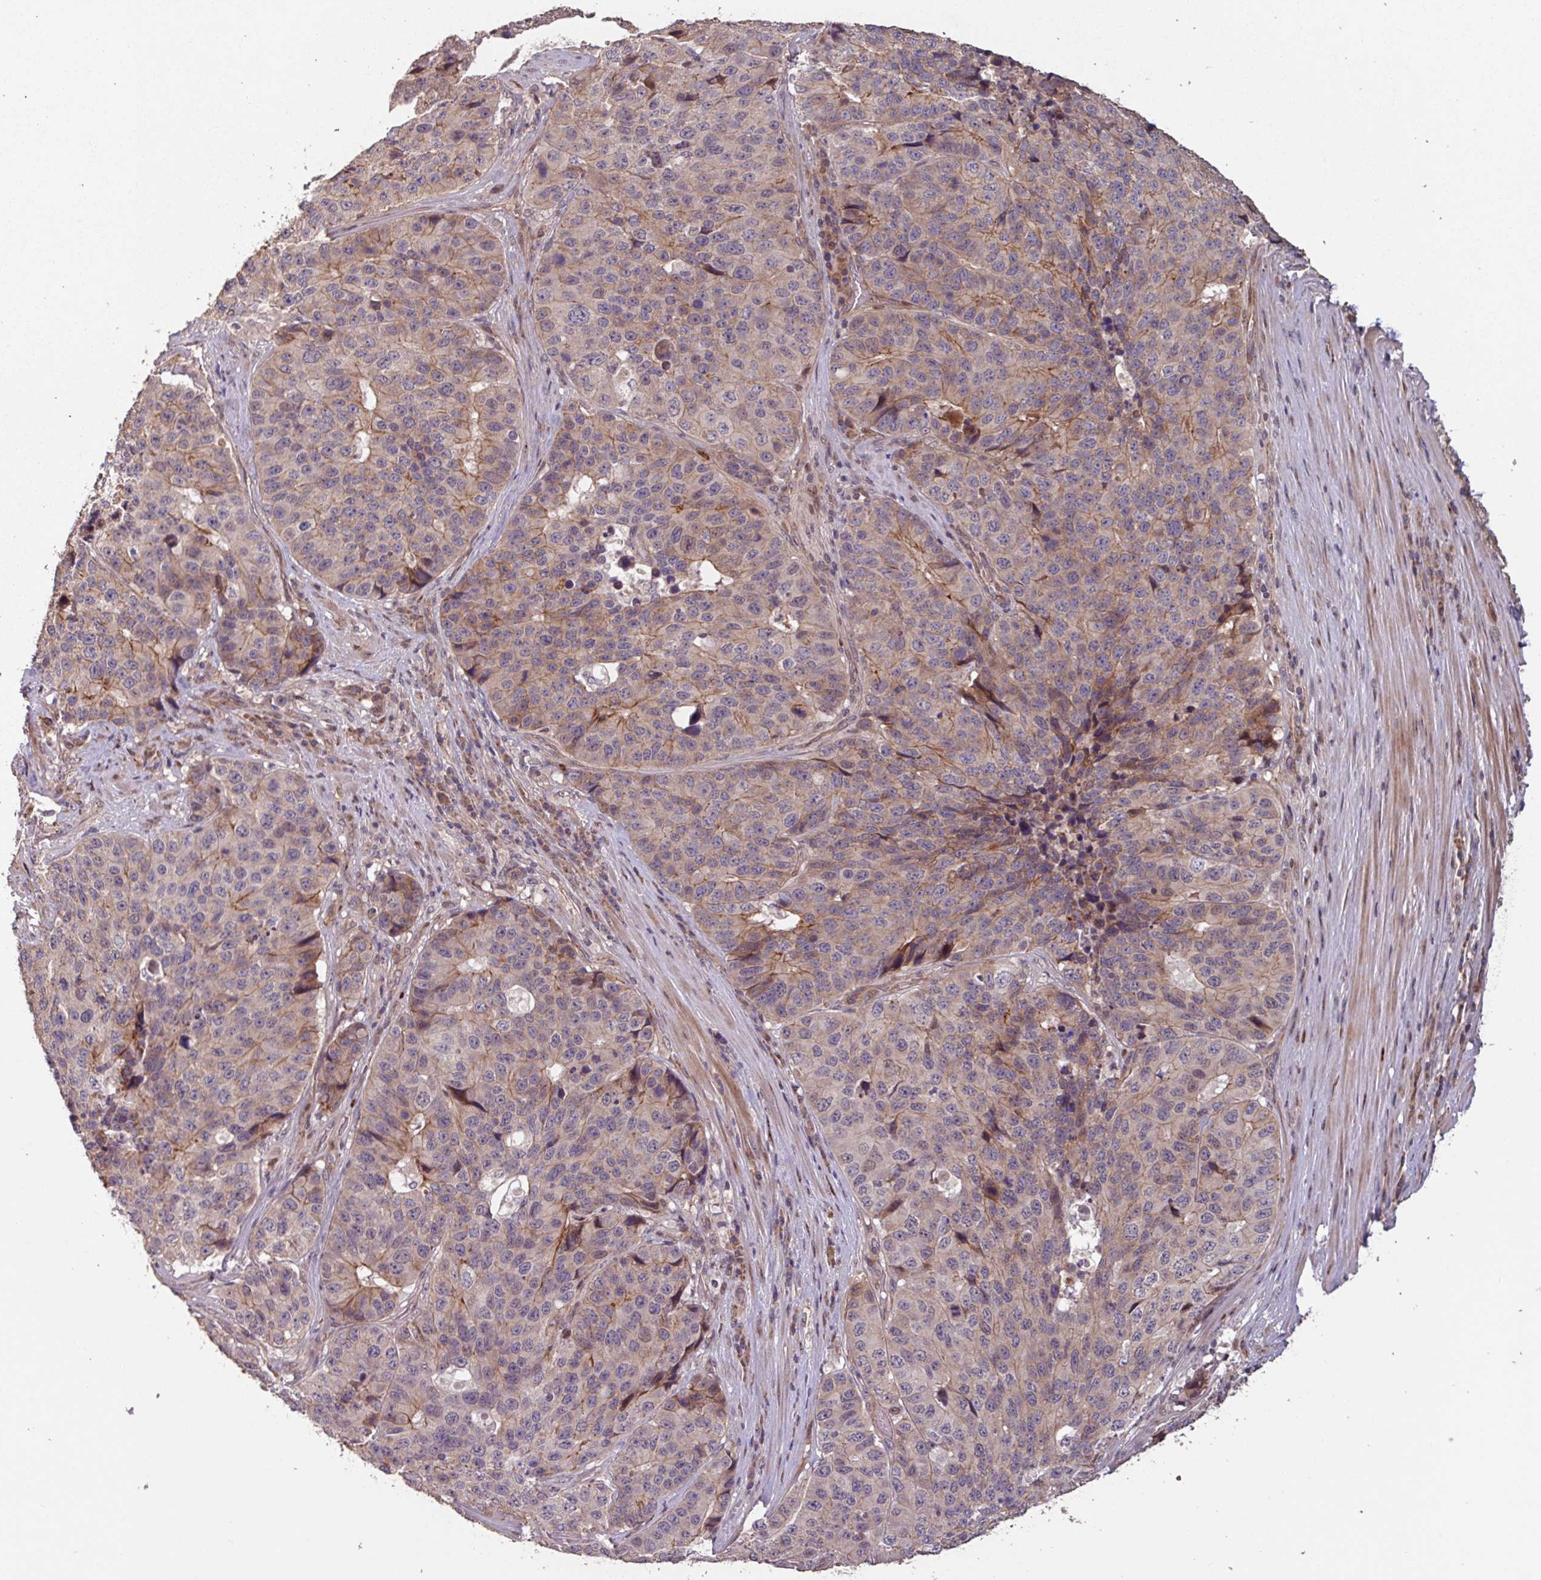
{"staining": {"intensity": "weak", "quantity": "25%-75%", "location": "cytoplasmic/membranous"}, "tissue": "stomach cancer", "cell_type": "Tumor cells", "image_type": "cancer", "snomed": [{"axis": "morphology", "description": "Adenocarcinoma, NOS"}, {"axis": "topography", "description": "Stomach"}], "caption": "Immunohistochemistry (IHC) (DAB (3,3'-diaminobenzidine)) staining of human stomach adenocarcinoma displays weak cytoplasmic/membranous protein expression in about 25%-75% of tumor cells. The staining was performed using DAB to visualize the protein expression in brown, while the nuclei were stained in blue with hematoxylin (Magnification: 20x).", "gene": "TMEM88", "patient": {"sex": "male", "age": 71}}